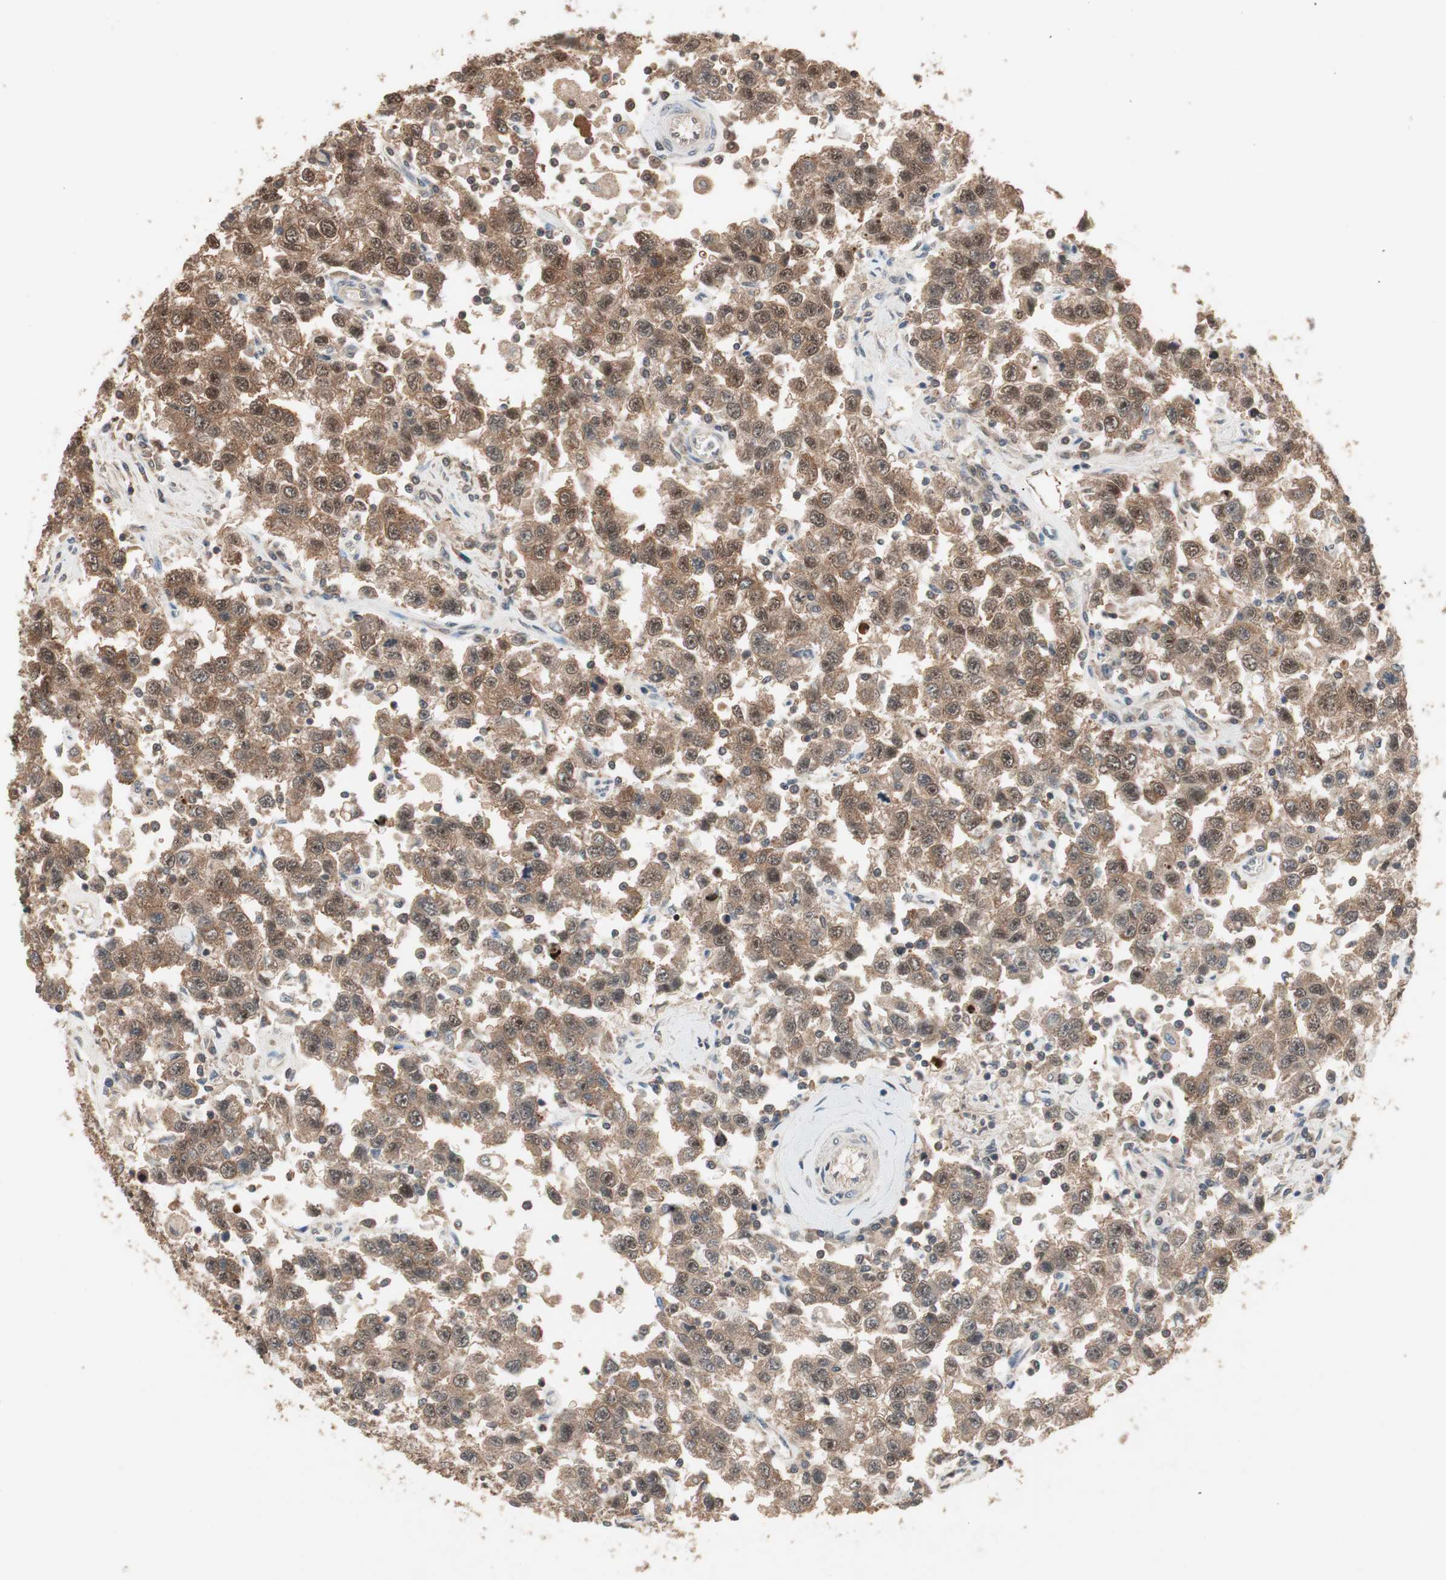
{"staining": {"intensity": "moderate", "quantity": ">75%", "location": "cytoplasmic/membranous,nuclear"}, "tissue": "testis cancer", "cell_type": "Tumor cells", "image_type": "cancer", "snomed": [{"axis": "morphology", "description": "Seminoma, NOS"}, {"axis": "topography", "description": "Testis"}], "caption": "Testis seminoma stained with immunohistochemistry exhibits moderate cytoplasmic/membranous and nuclear expression in about >75% of tumor cells.", "gene": "GART", "patient": {"sex": "male", "age": 41}}